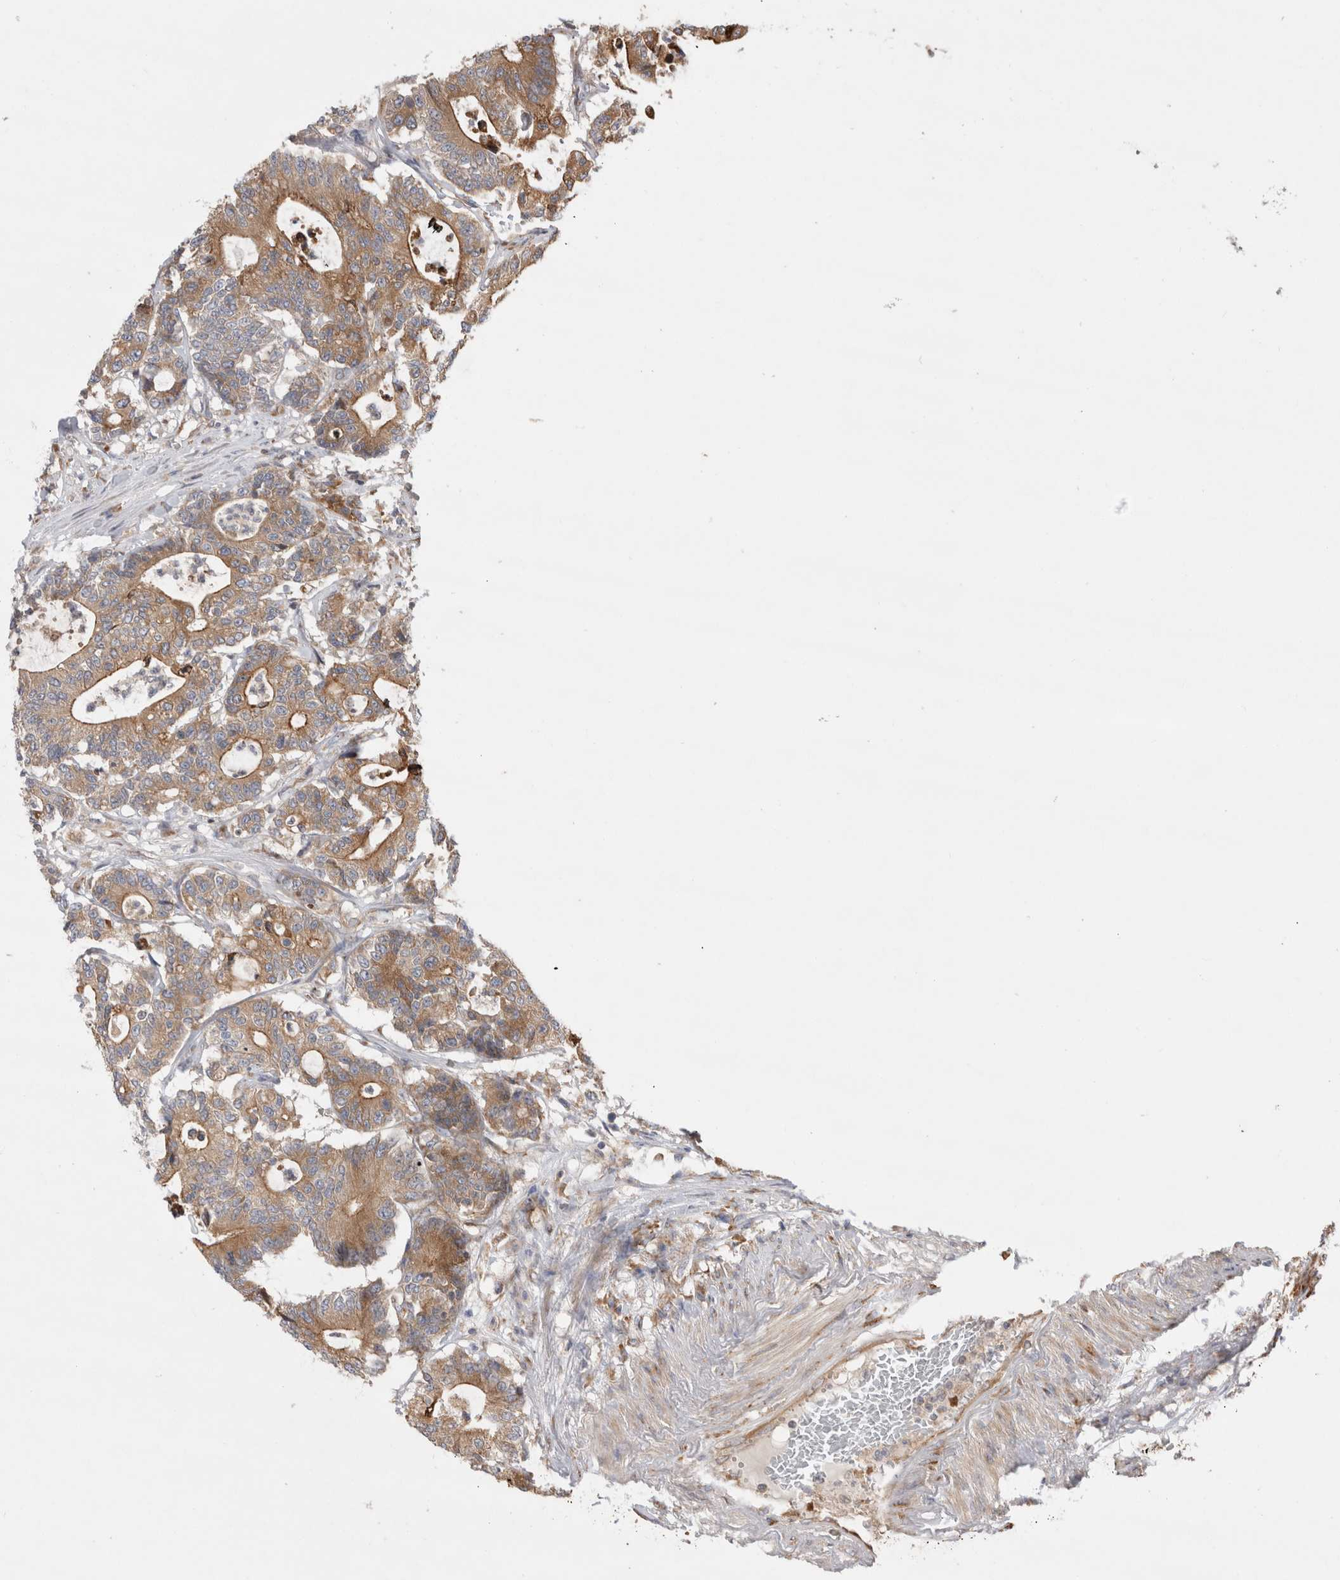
{"staining": {"intensity": "moderate", "quantity": ">75%", "location": "cytoplasmic/membranous"}, "tissue": "colorectal cancer", "cell_type": "Tumor cells", "image_type": "cancer", "snomed": [{"axis": "morphology", "description": "Adenocarcinoma, NOS"}, {"axis": "topography", "description": "Colon"}], "caption": "Tumor cells reveal medium levels of moderate cytoplasmic/membranous positivity in approximately >75% of cells in adenocarcinoma (colorectal). (IHC, brightfield microscopy, high magnification).", "gene": "PDCD10", "patient": {"sex": "female", "age": 84}}